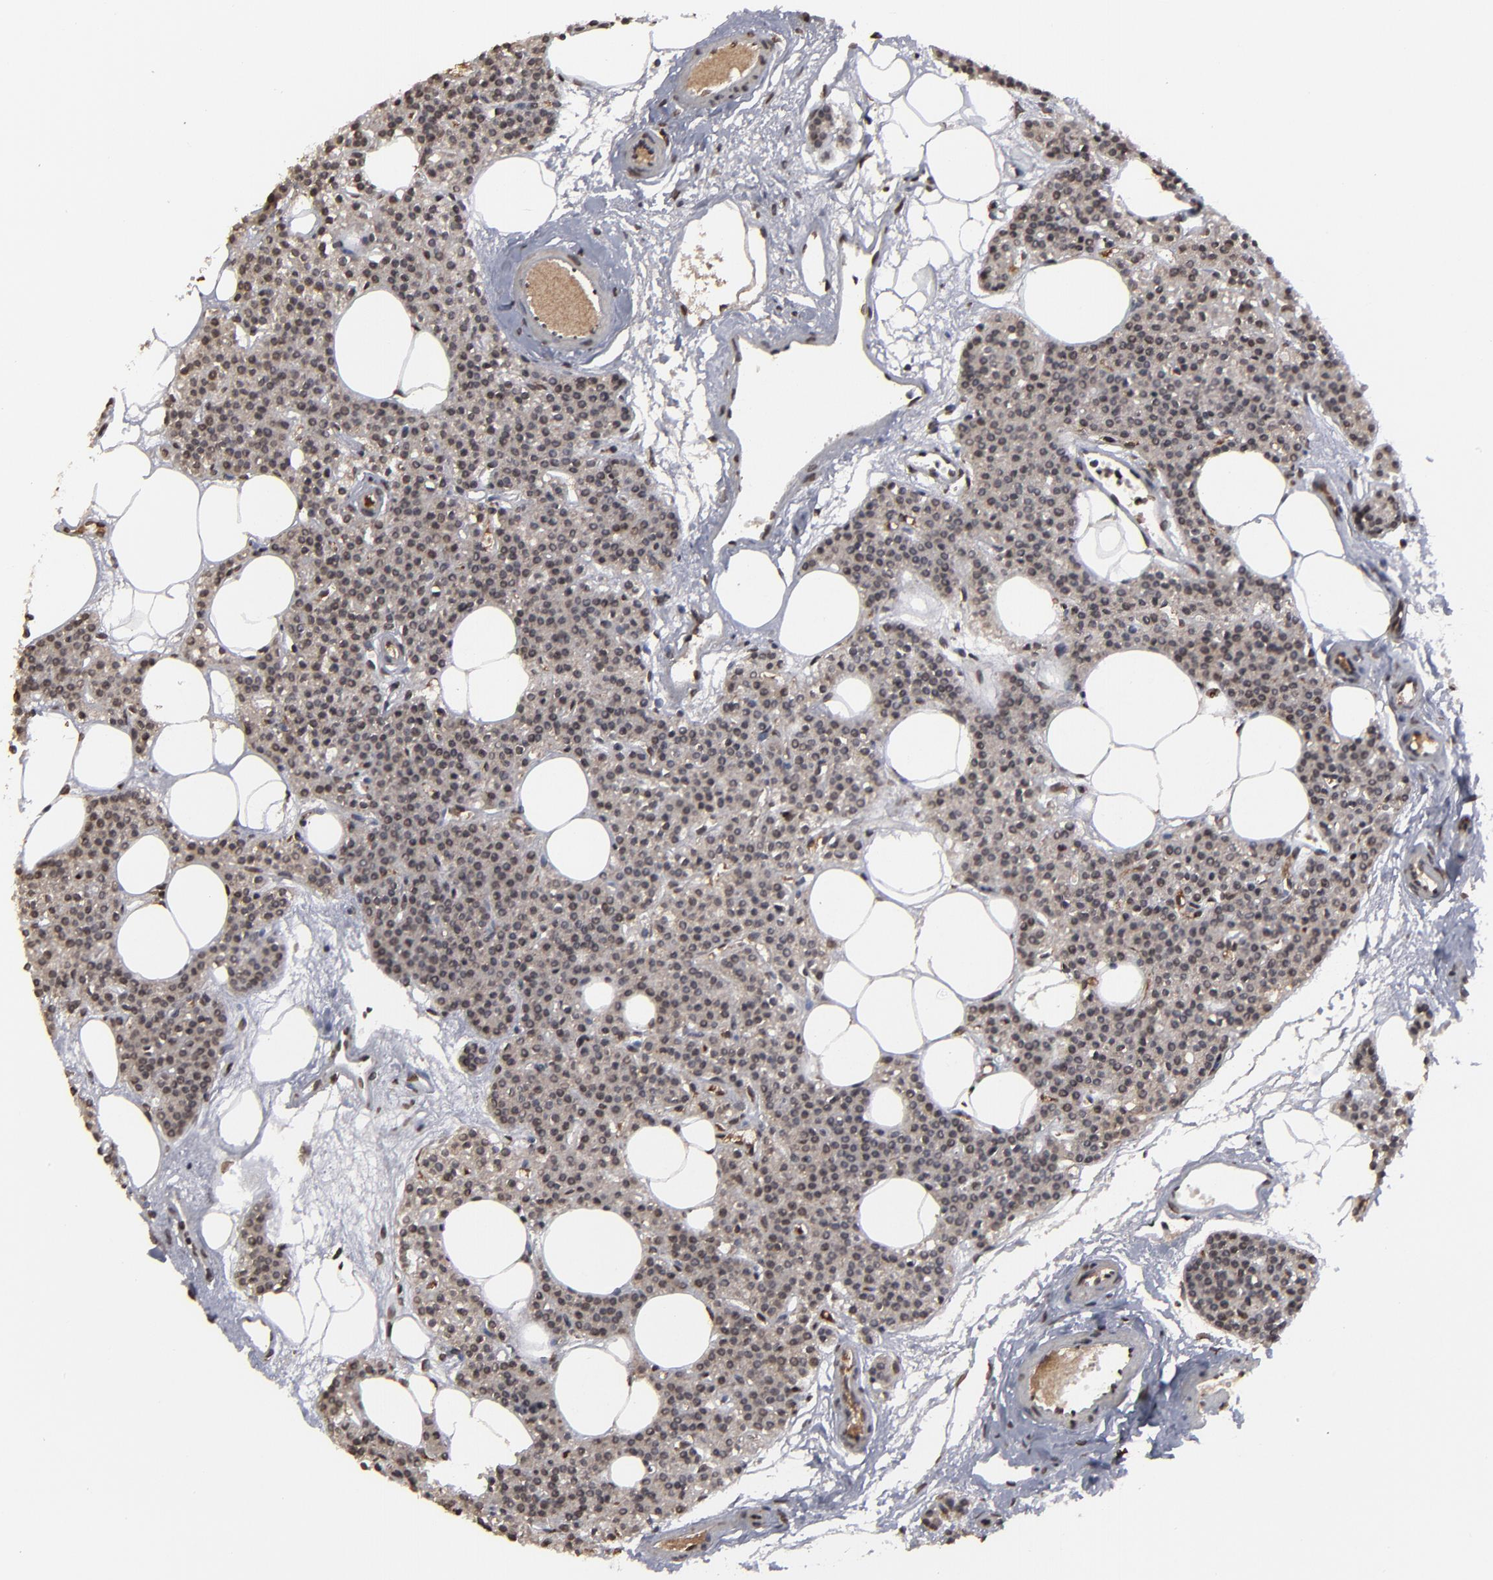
{"staining": {"intensity": "moderate", "quantity": "25%-75%", "location": "nuclear"}, "tissue": "parathyroid gland", "cell_type": "Glandular cells", "image_type": "normal", "snomed": [{"axis": "morphology", "description": "Normal tissue, NOS"}, {"axis": "topography", "description": "Parathyroid gland"}], "caption": "Glandular cells reveal moderate nuclear staining in approximately 25%-75% of cells in normal parathyroid gland.", "gene": "BAZ1A", "patient": {"sex": "male", "age": 24}}